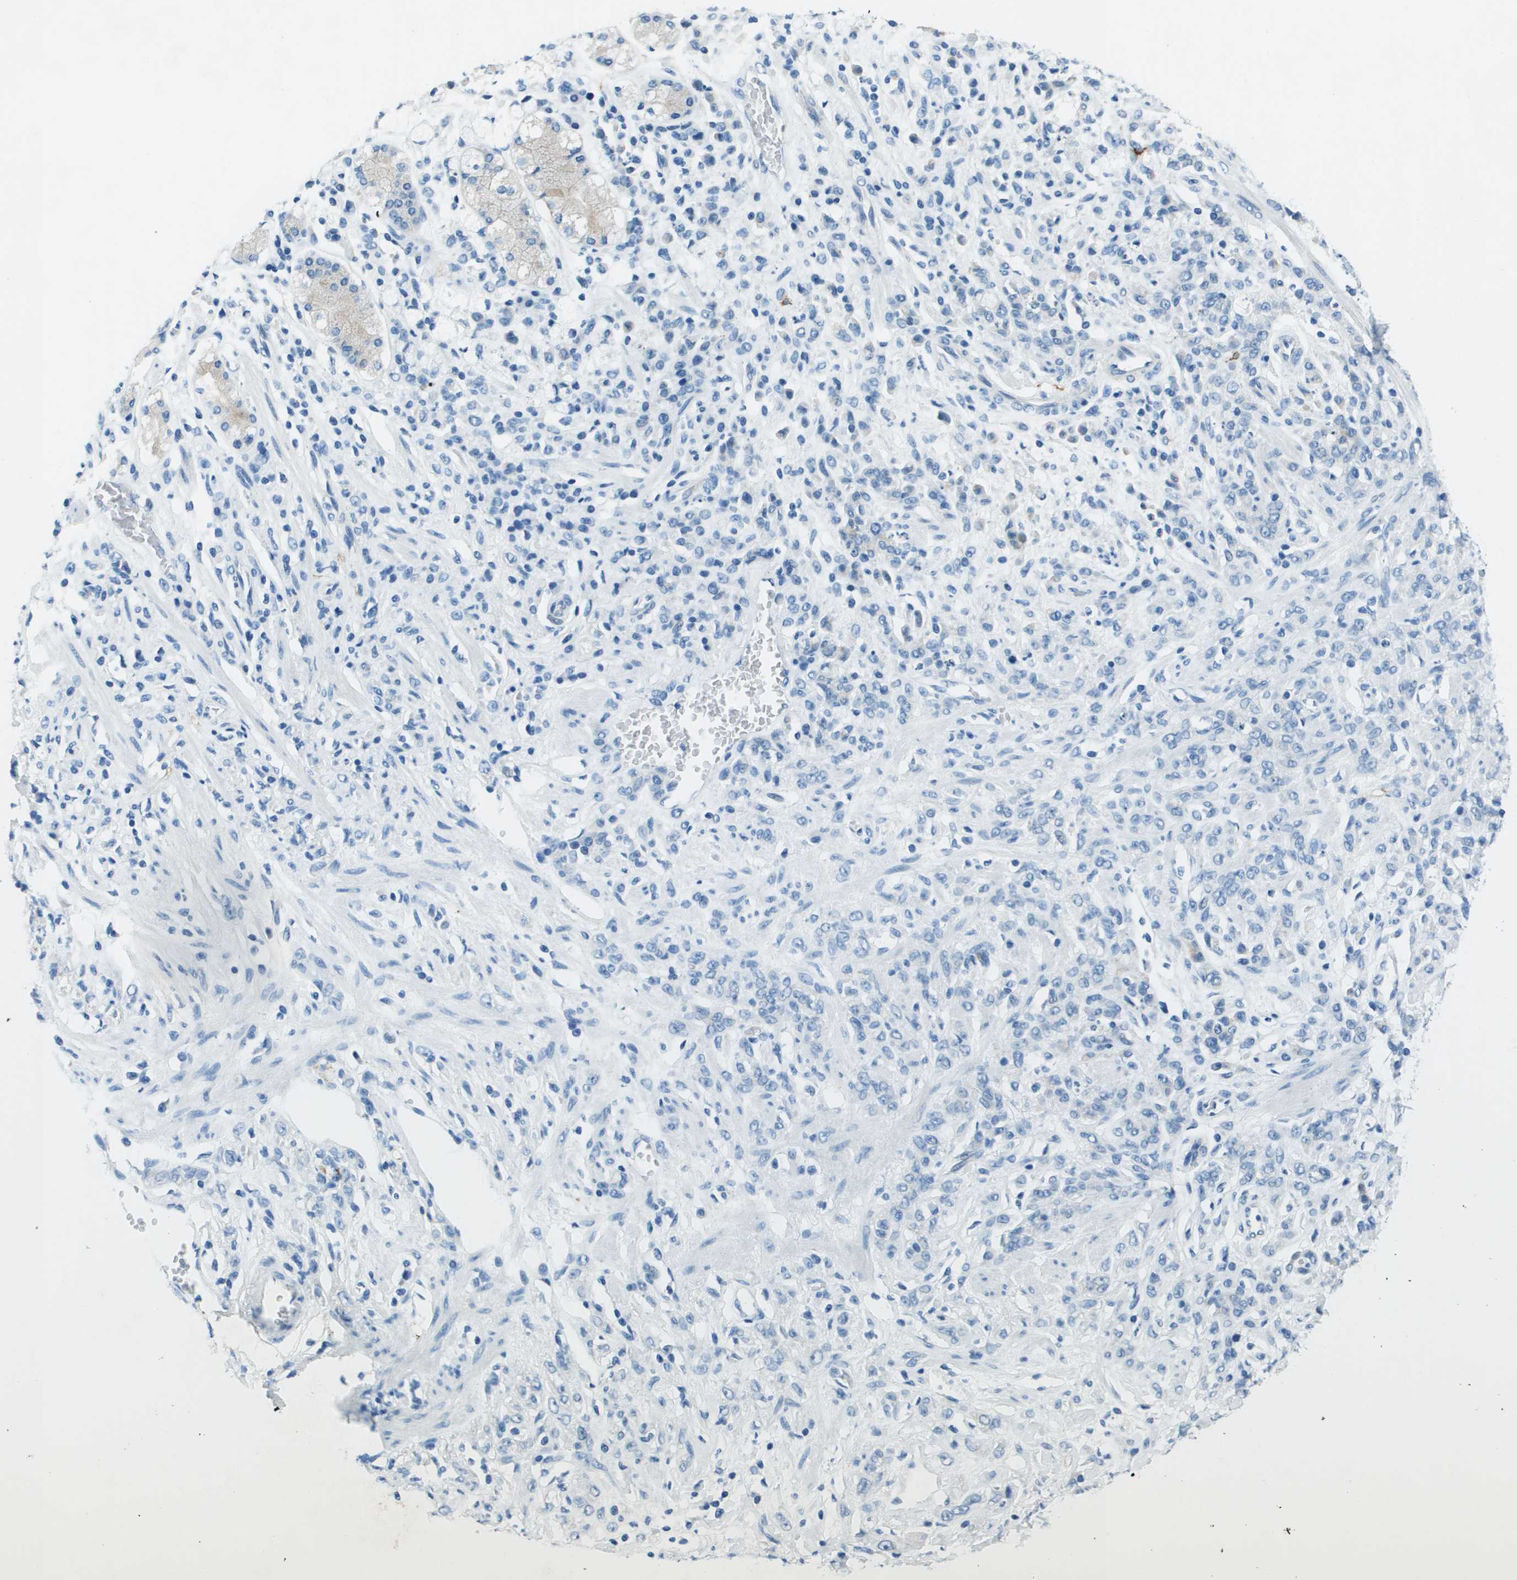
{"staining": {"intensity": "negative", "quantity": "none", "location": "none"}, "tissue": "stomach cancer", "cell_type": "Tumor cells", "image_type": "cancer", "snomed": [{"axis": "morphology", "description": "Normal tissue, NOS"}, {"axis": "morphology", "description": "Adenocarcinoma, NOS"}, {"axis": "topography", "description": "Stomach"}], "caption": "This is an IHC photomicrograph of human adenocarcinoma (stomach). There is no expression in tumor cells.", "gene": "SLC16A10", "patient": {"sex": "male", "age": 82}}